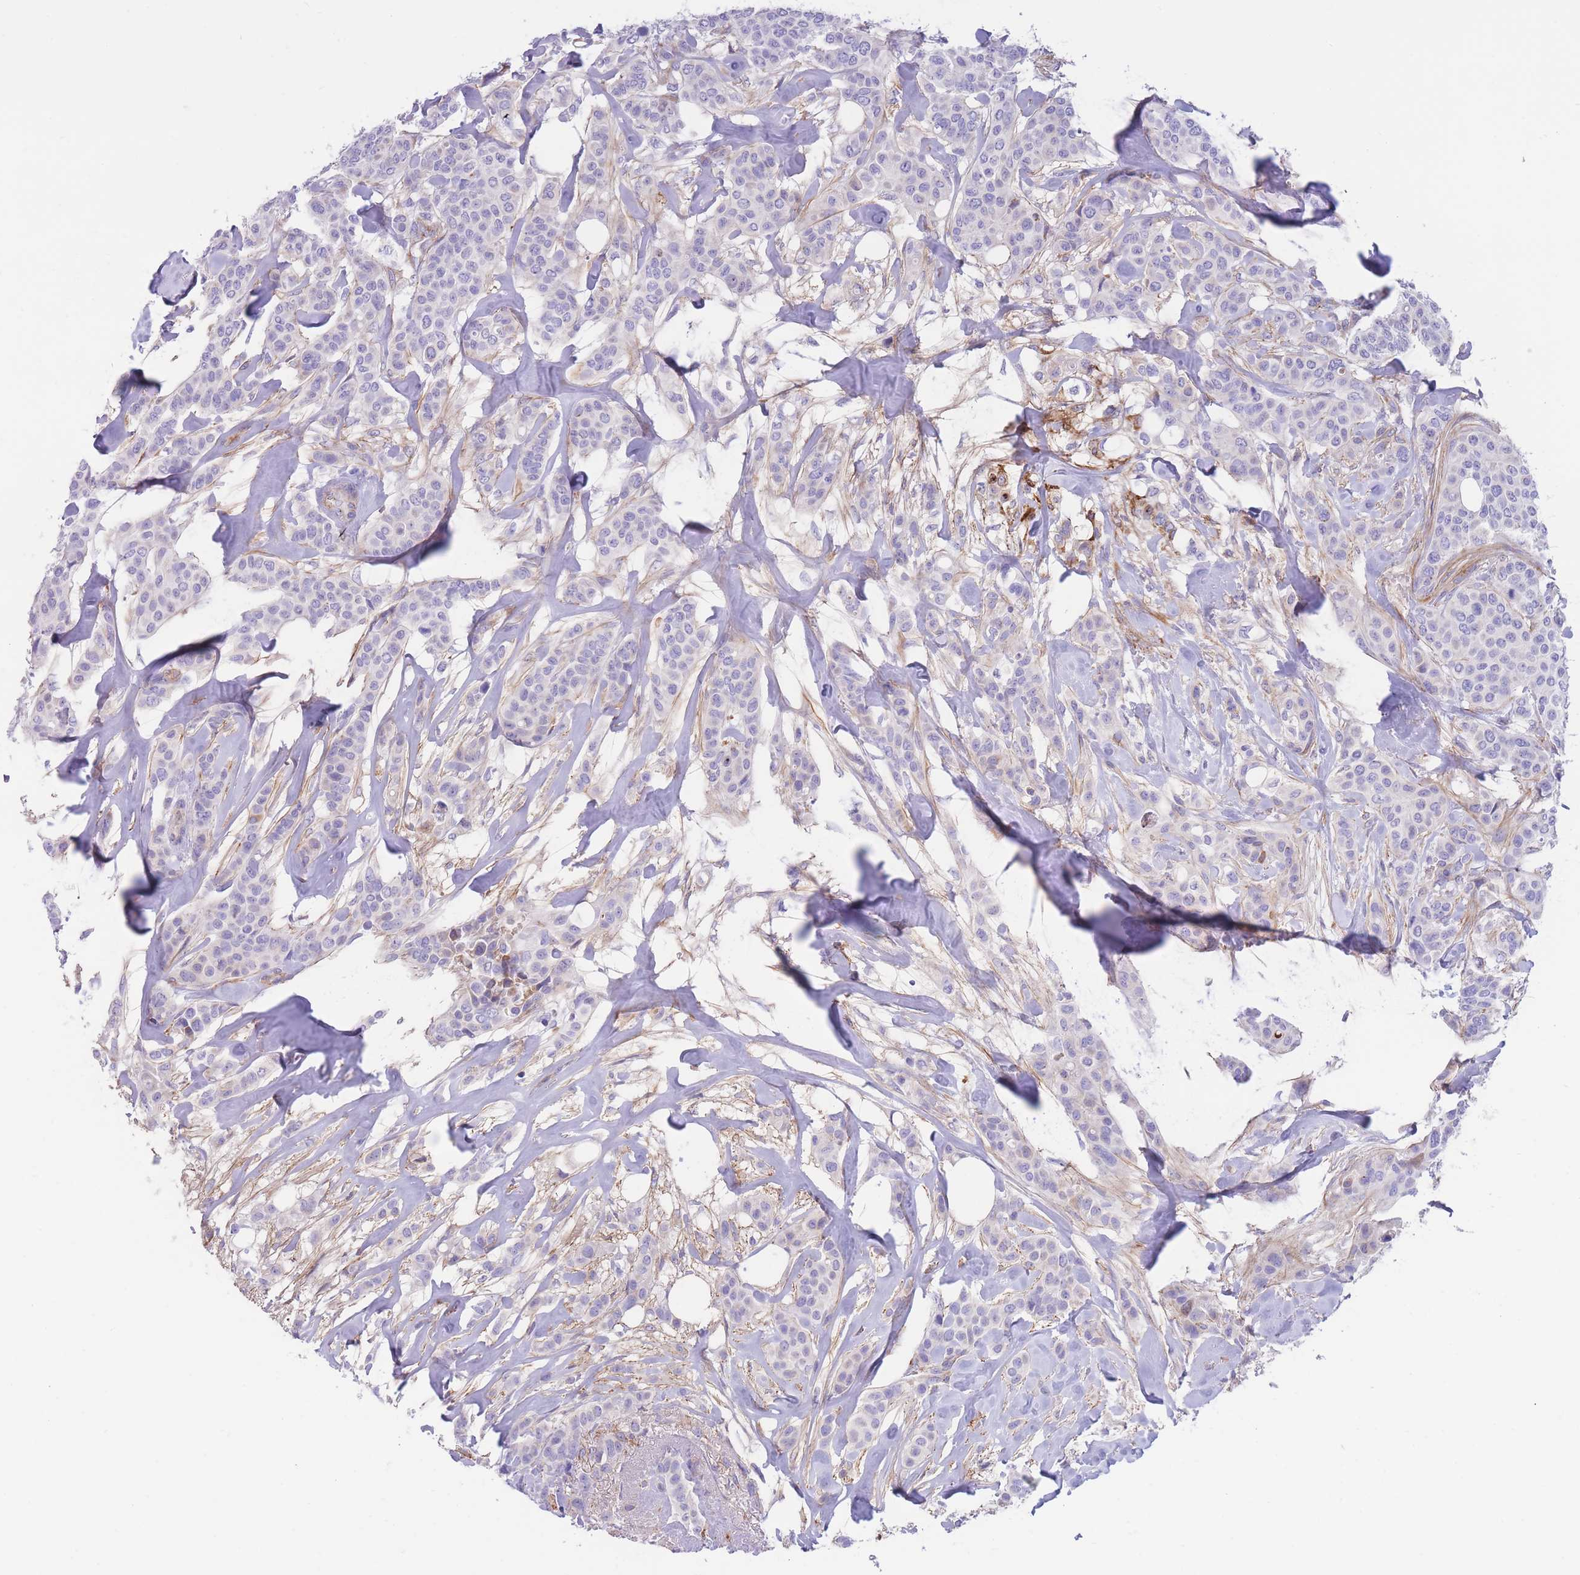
{"staining": {"intensity": "negative", "quantity": "none", "location": "none"}, "tissue": "breast cancer", "cell_type": "Tumor cells", "image_type": "cancer", "snomed": [{"axis": "morphology", "description": "Lobular carcinoma"}, {"axis": "topography", "description": "Breast"}], "caption": "Tumor cells show no significant protein positivity in breast cancer.", "gene": "DET1", "patient": {"sex": "female", "age": 51}}